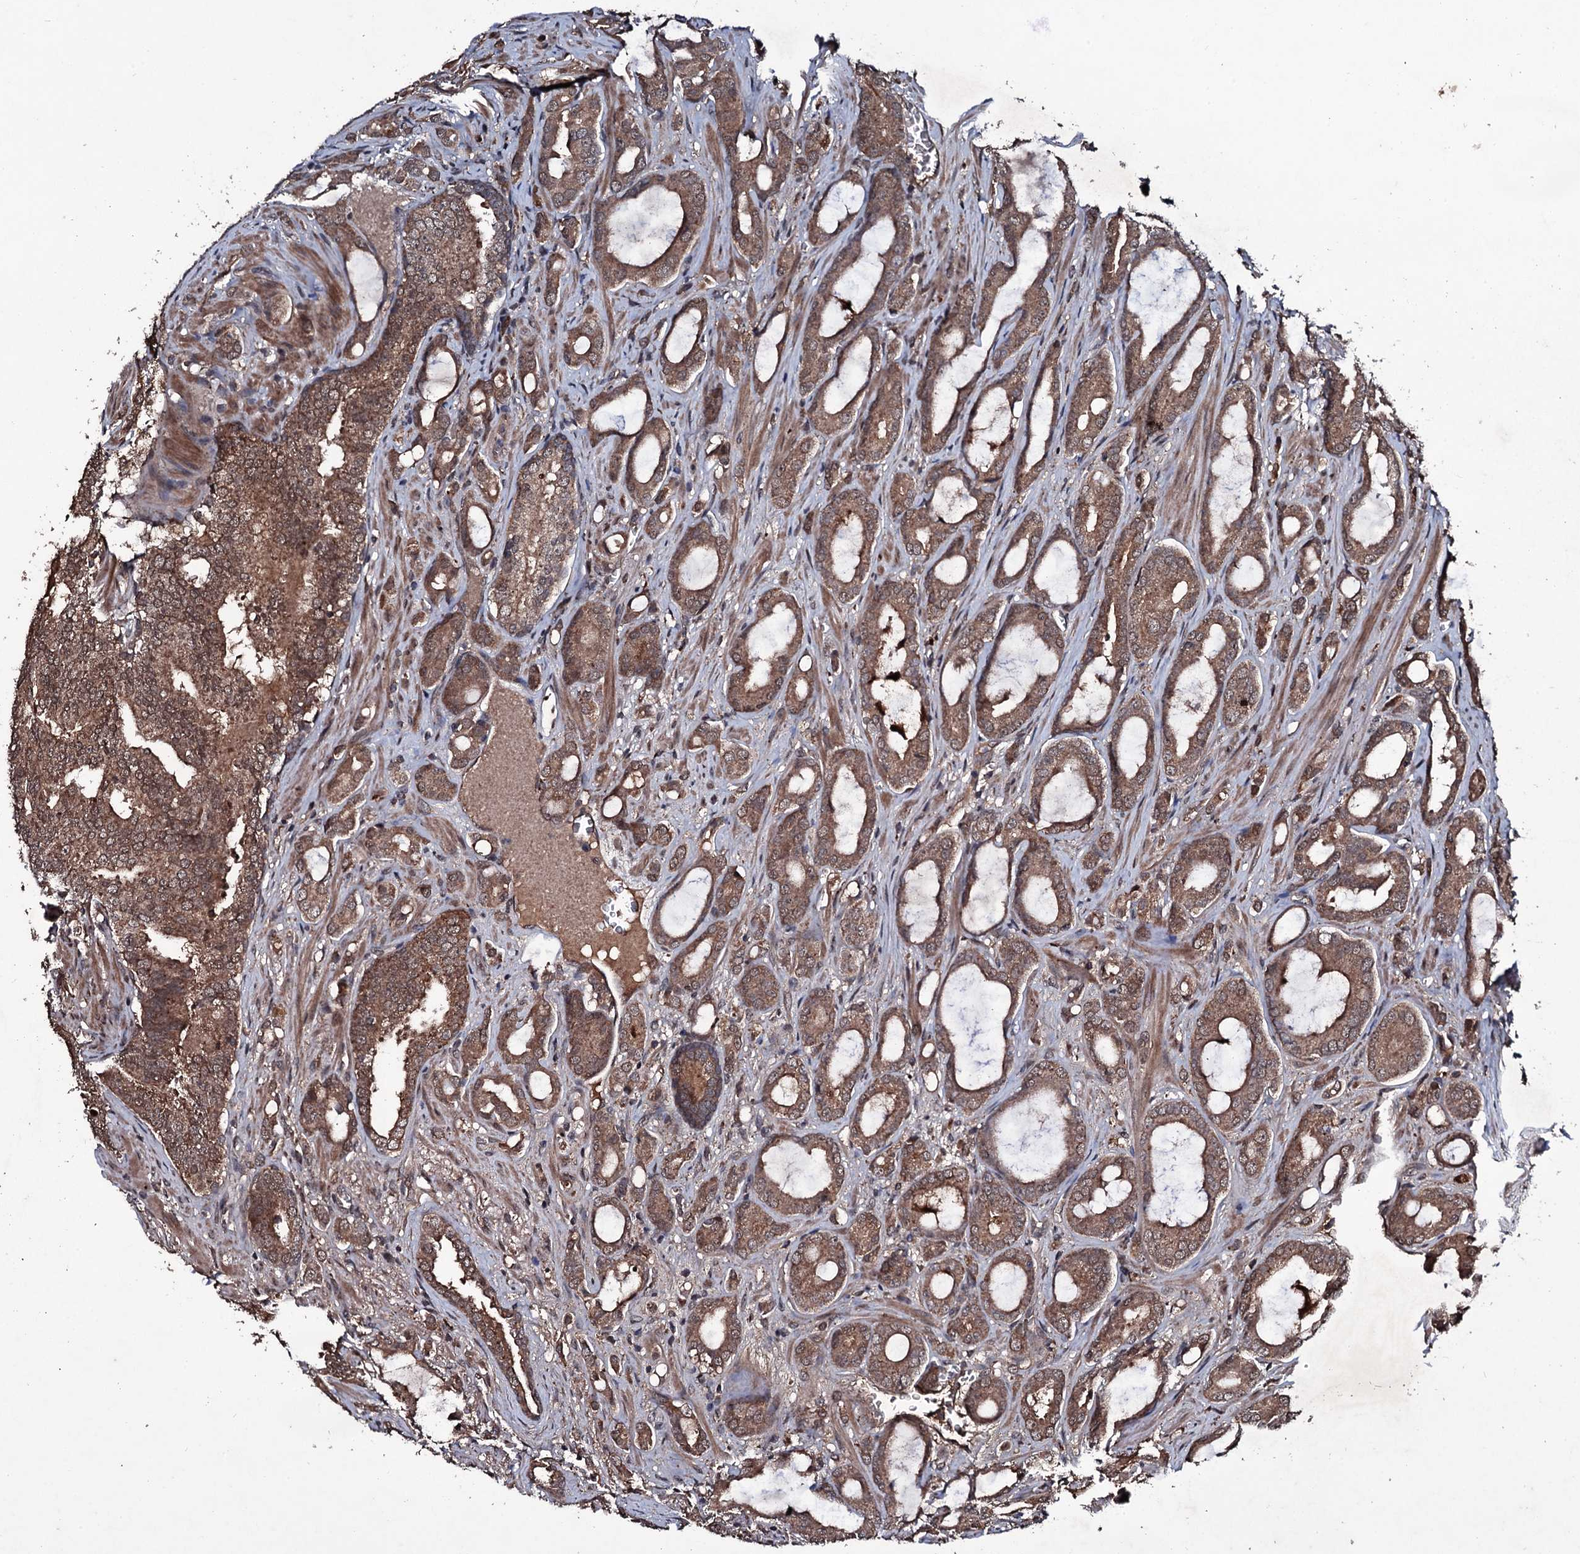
{"staining": {"intensity": "moderate", "quantity": ">75%", "location": "cytoplasmic/membranous"}, "tissue": "prostate cancer", "cell_type": "Tumor cells", "image_type": "cancer", "snomed": [{"axis": "morphology", "description": "Adenocarcinoma, High grade"}, {"axis": "topography", "description": "Prostate"}], "caption": "A high-resolution photomicrograph shows IHC staining of prostate cancer (adenocarcinoma (high-grade)), which displays moderate cytoplasmic/membranous staining in about >75% of tumor cells. The staining was performed using DAB, with brown indicating positive protein expression. Nuclei are stained blue with hematoxylin.", "gene": "MRPS31", "patient": {"sex": "male", "age": 72}}